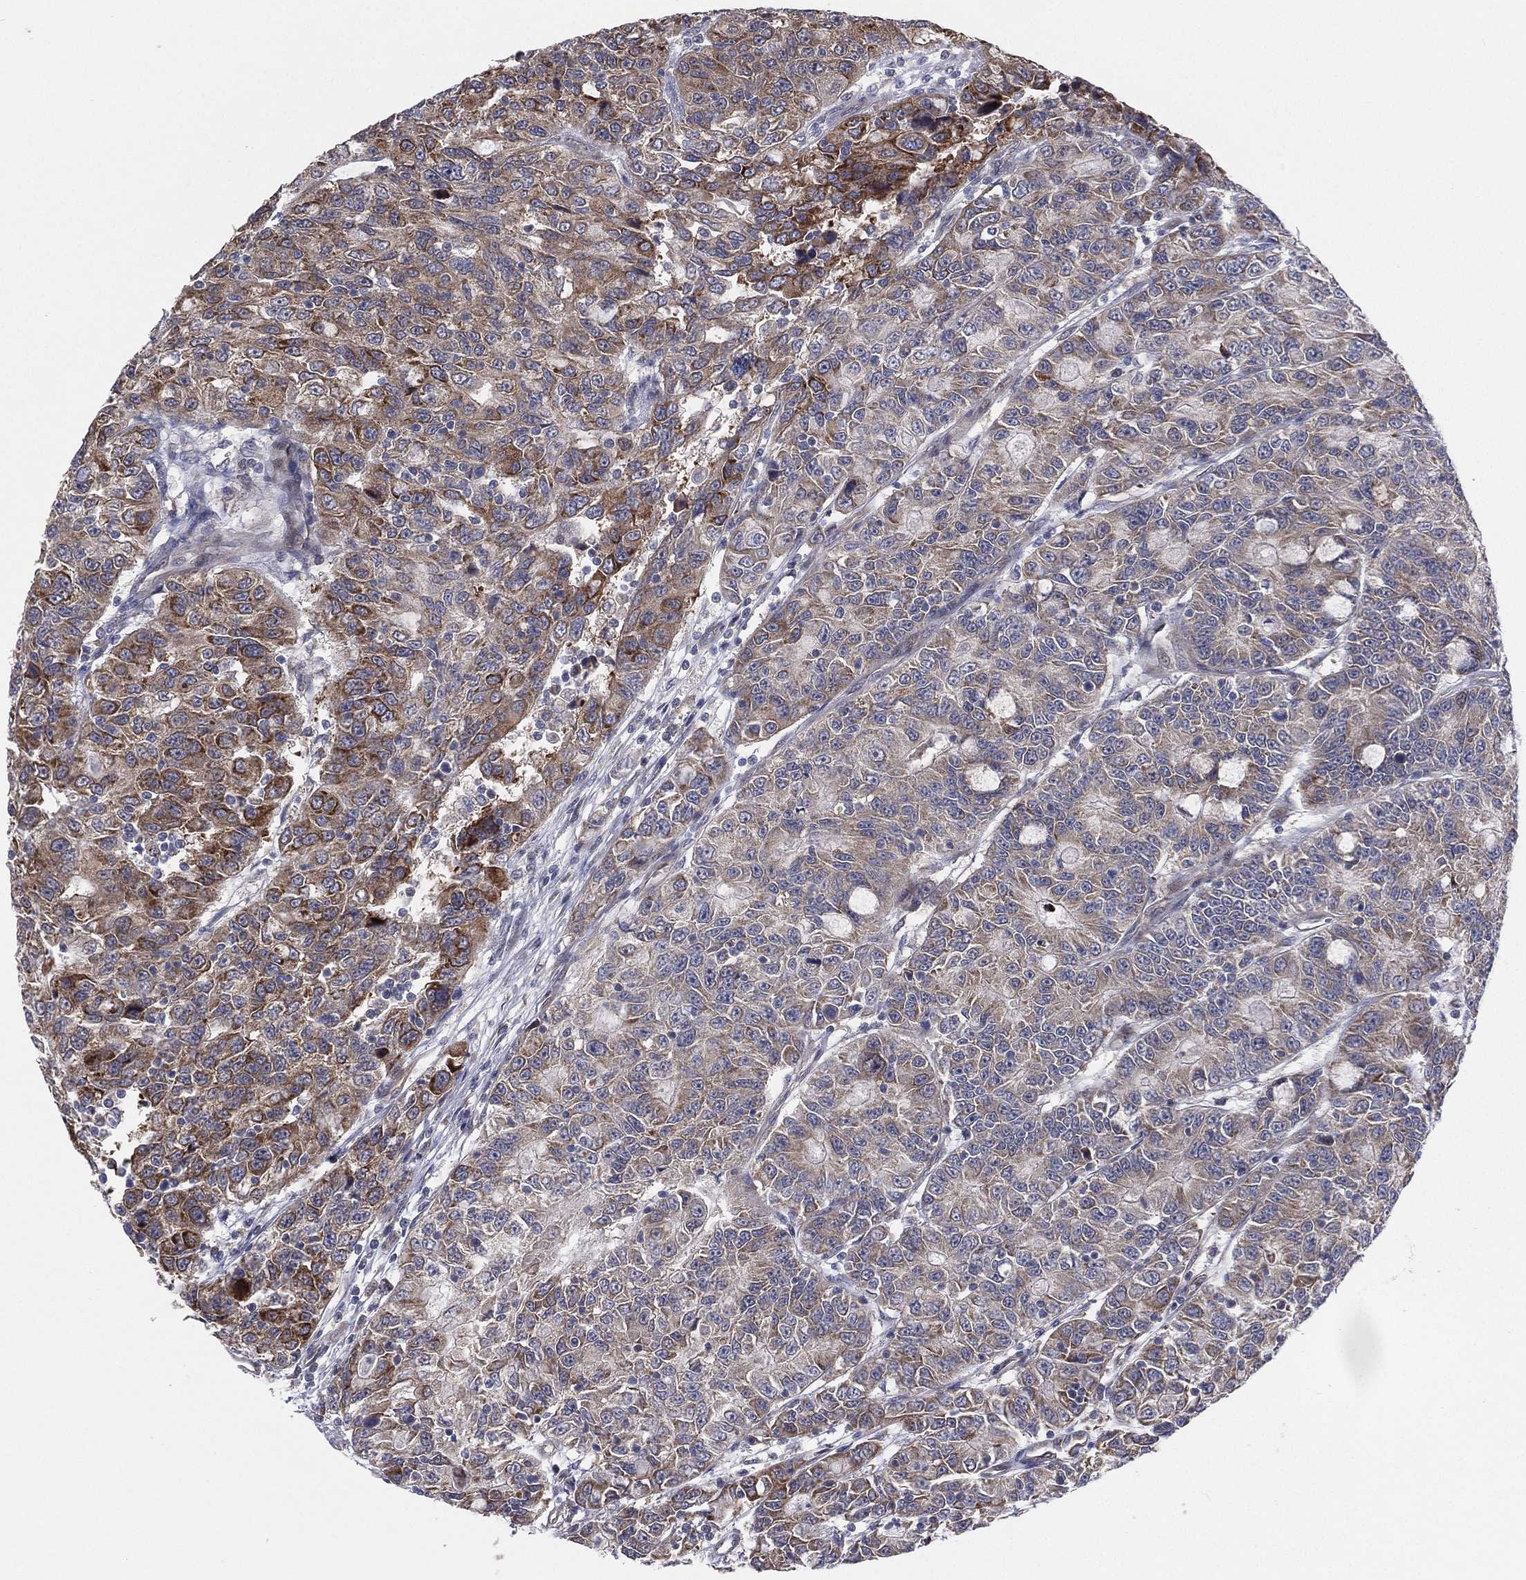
{"staining": {"intensity": "strong", "quantity": "25%-75%", "location": "cytoplasmic/membranous"}, "tissue": "urothelial cancer", "cell_type": "Tumor cells", "image_type": "cancer", "snomed": [{"axis": "morphology", "description": "Urothelial carcinoma, NOS"}, {"axis": "morphology", "description": "Urothelial carcinoma, High grade"}, {"axis": "topography", "description": "Urinary bladder"}], "caption": "Immunohistochemical staining of human transitional cell carcinoma demonstrates strong cytoplasmic/membranous protein staining in approximately 25%-75% of tumor cells.", "gene": "UTP14A", "patient": {"sex": "female", "age": 73}}